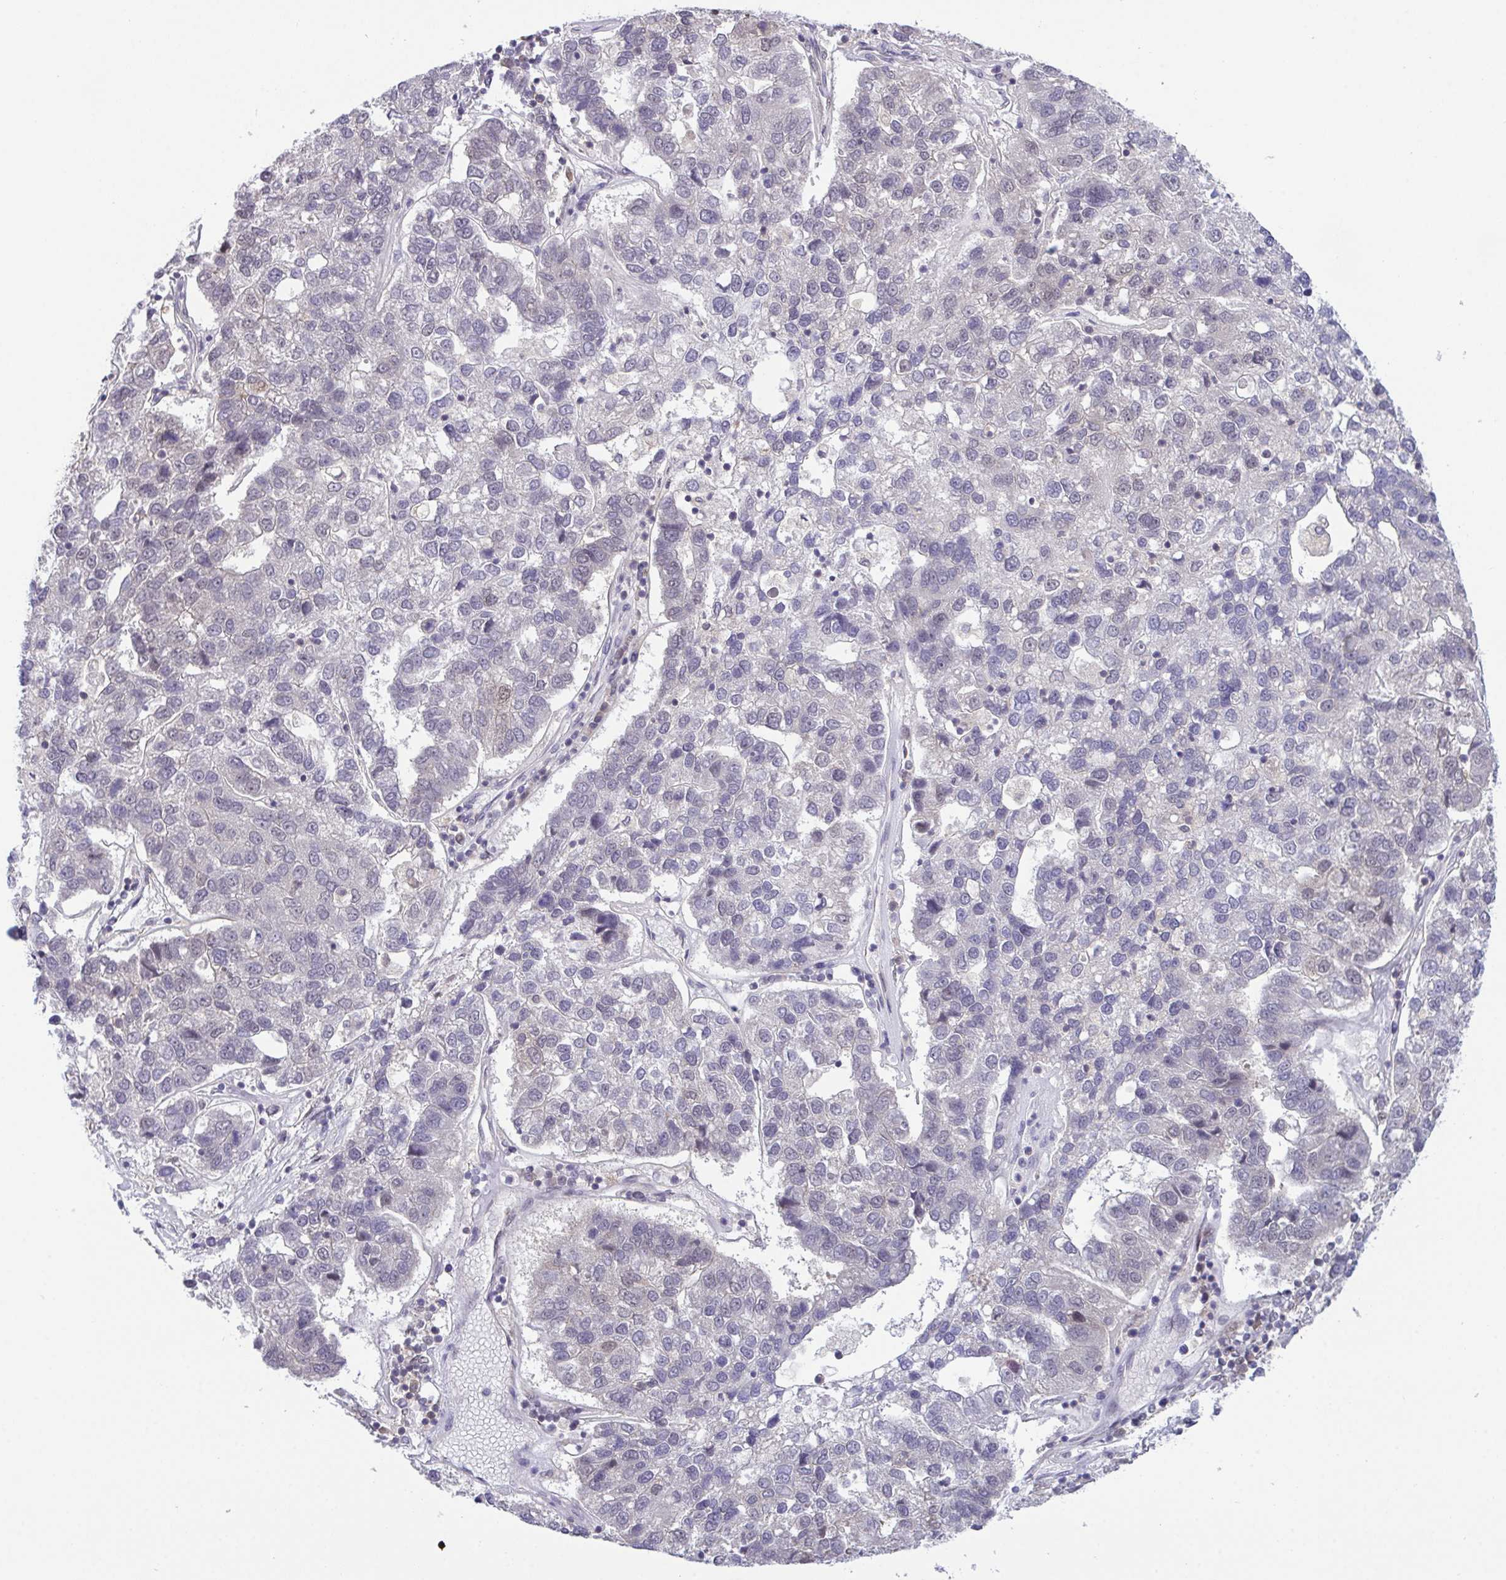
{"staining": {"intensity": "negative", "quantity": "none", "location": "none"}, "tissue": "pancreatic cancer", "cell_type": "Tumor cells", "image_type": "cancer", "snomed": [{"axis": "morphology", "description": "Adenocarcinoma, NOS"}, {"axis": "topography", "description": "Pancreas"}], "caption": "Tumor cells show no significant protein positivity in pancreatic adenocarcinoma.", "gene": "ZNF444", "patient": {"sex": "female", "age": 61}}